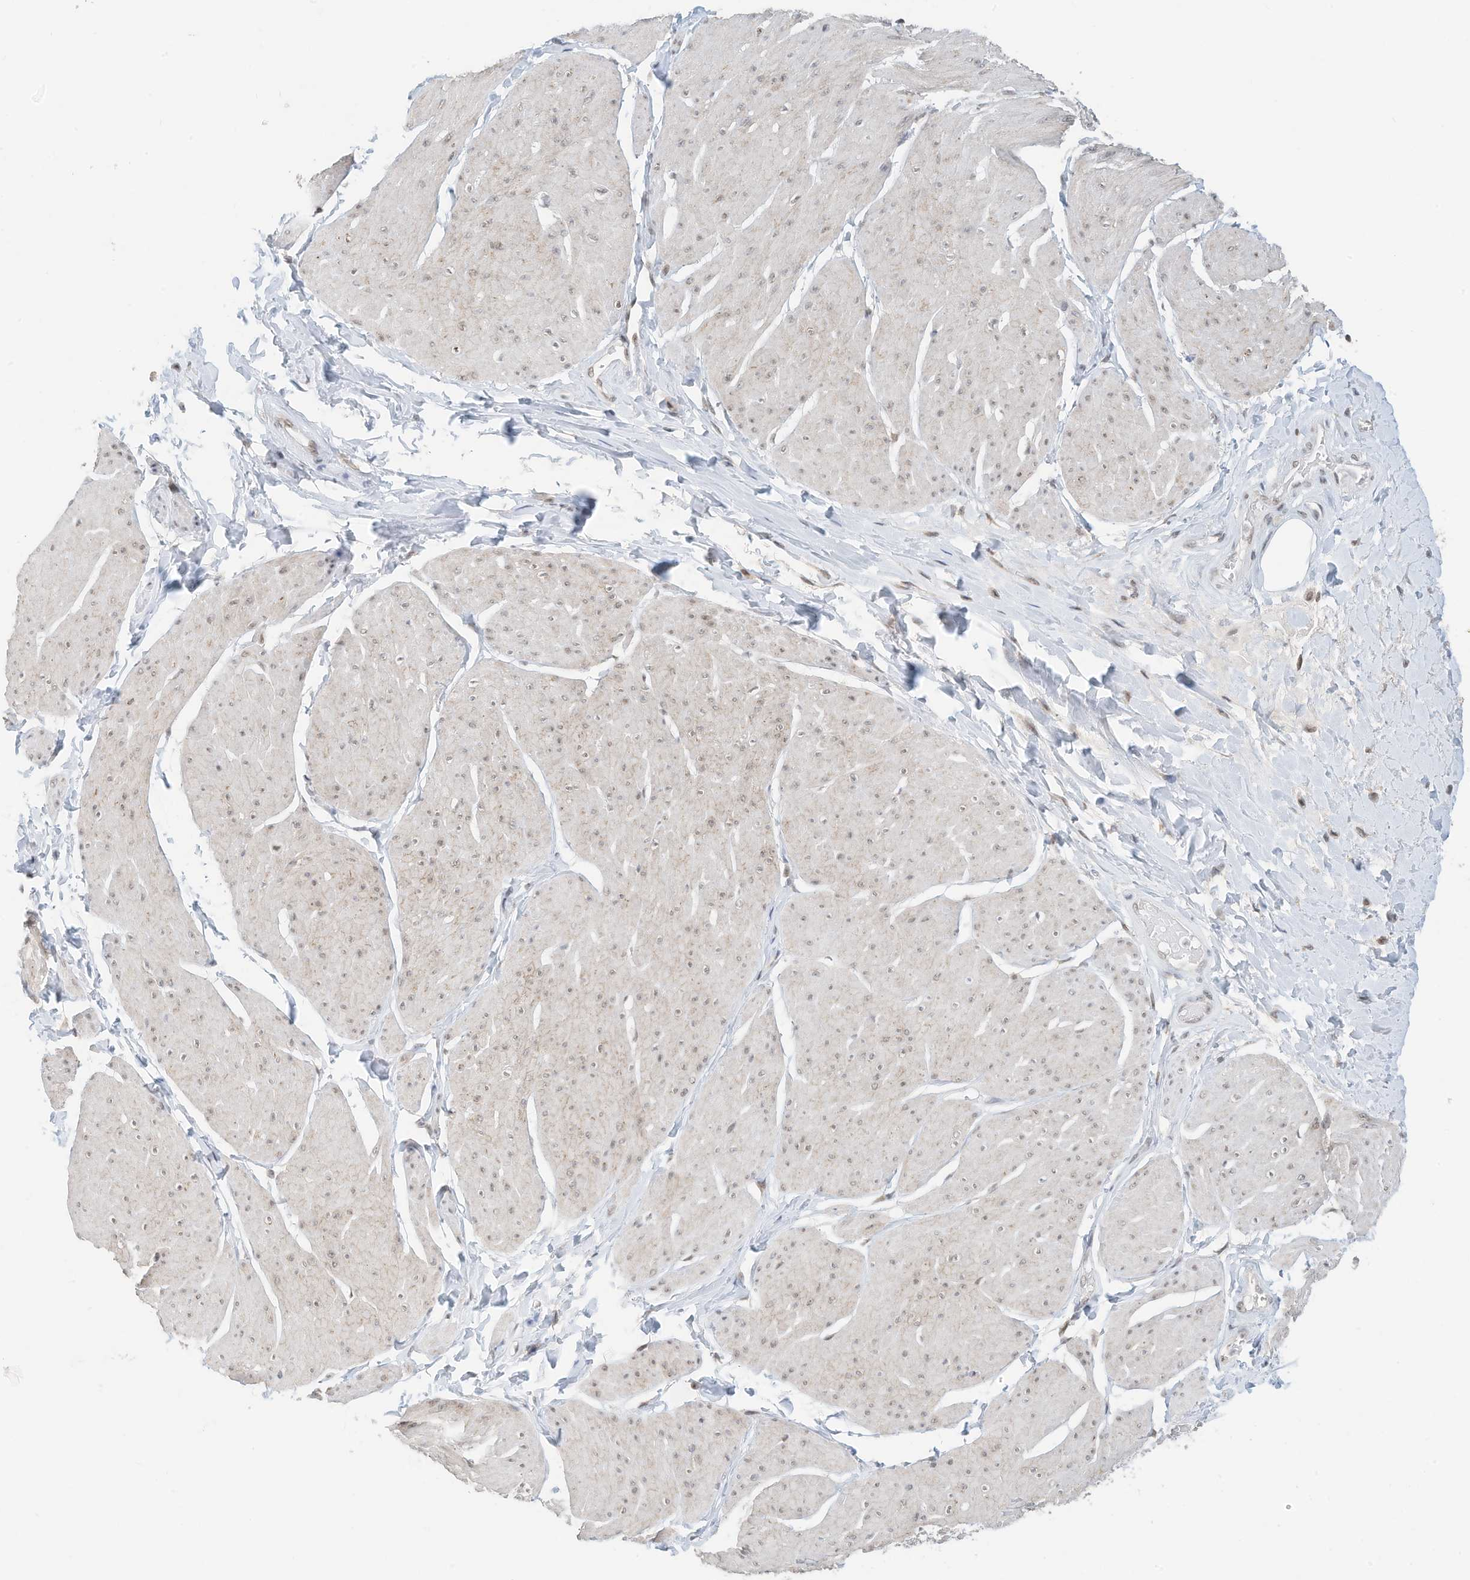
{"staining": {"intensity": "negative", "quantity": "none", "location": "none"}, "tissue": "smooth muscle", "cell_type": "Smooth muscle cells", "image_type": "normal", "snomed": [{"axis": "morphology", "description": "Urothelial carcinoma, High grade"}, {"axis": "topography", "description": "Urinary bladder"}], "caption": "This is an immunohistochemistry (IHC) photomicrograph of unremarkable smooth muscle. There is no staining in smooth muscle cells.", "gene": "OGT", "patient": {"sex": "male", "age": 46}}